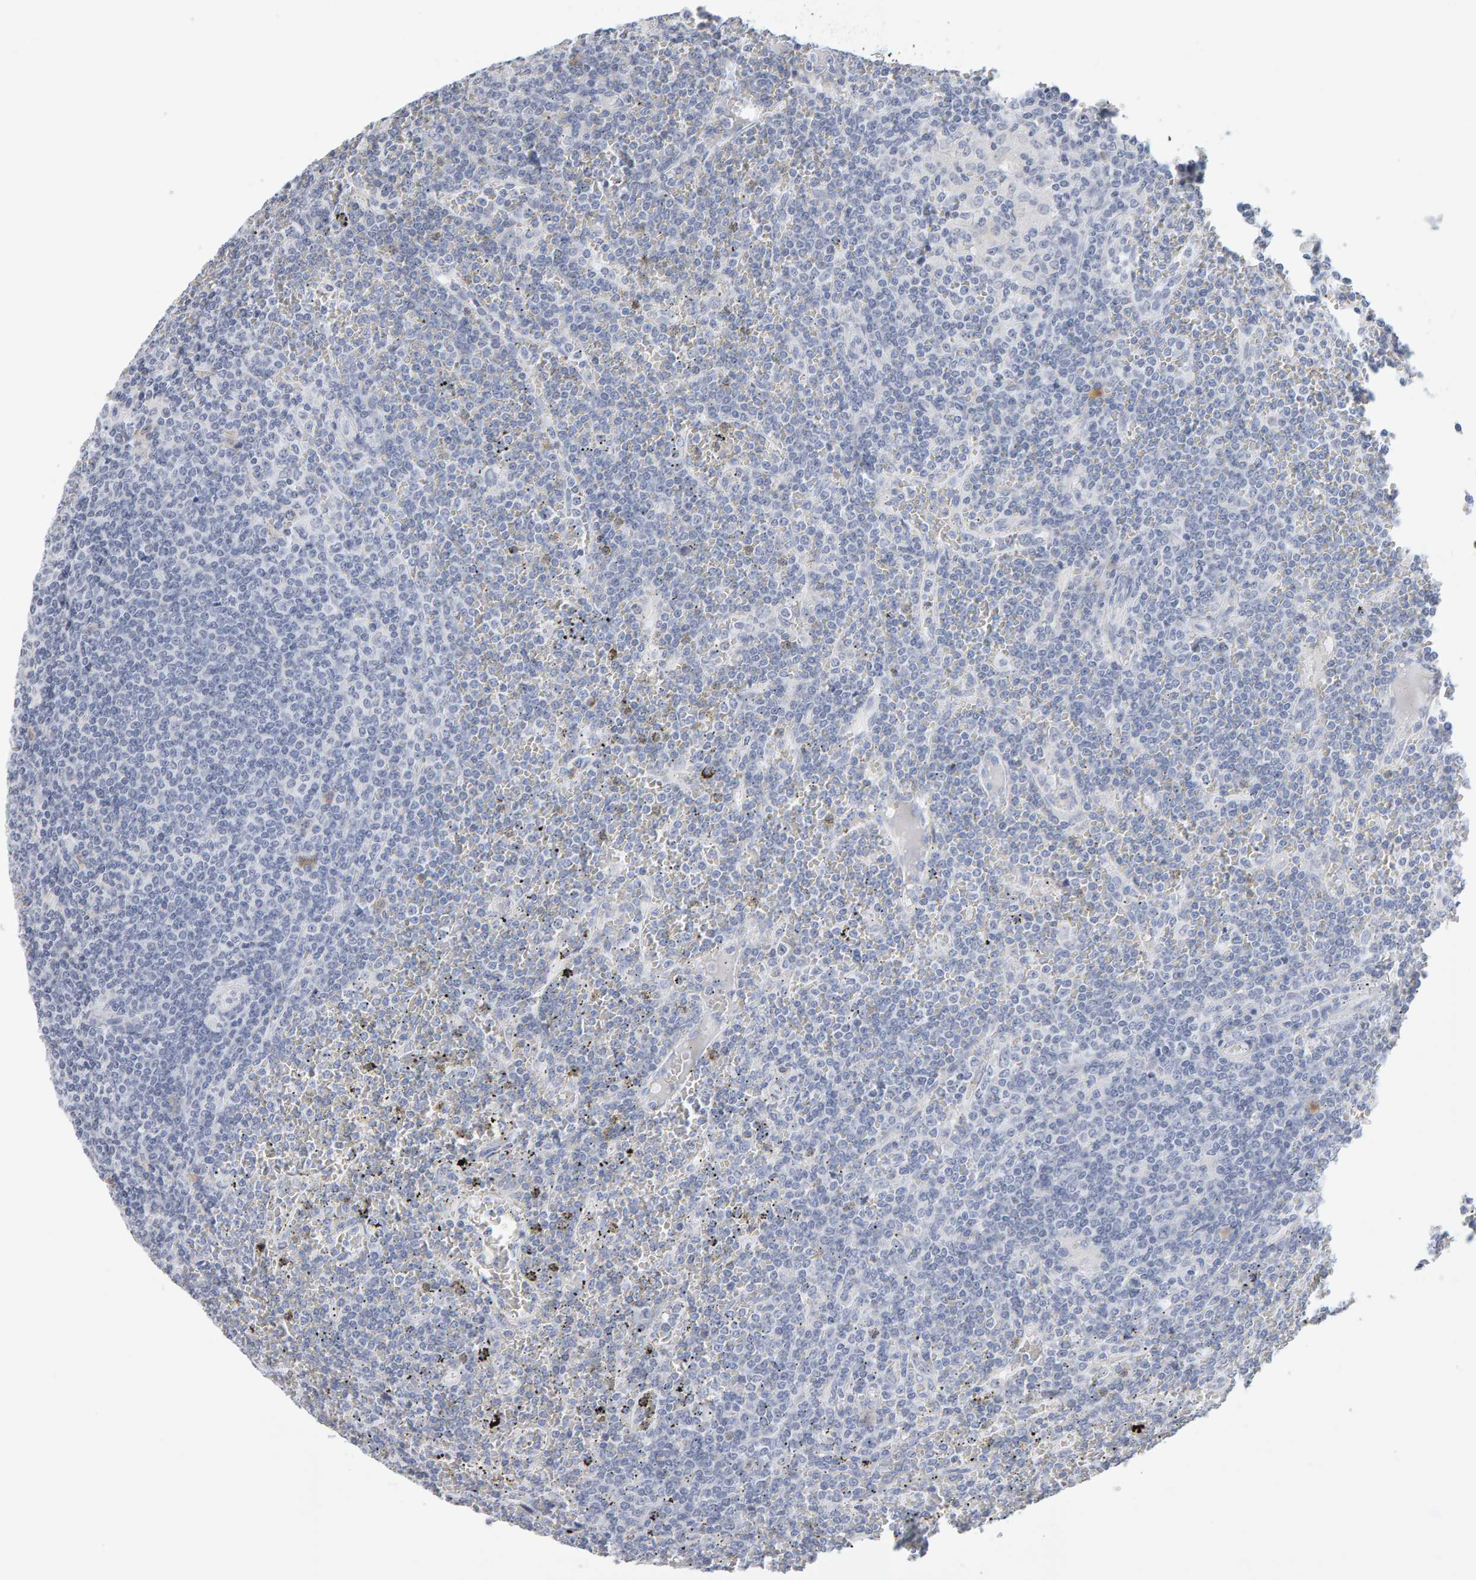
{"staining": {"intensity": "negative", "quantity": "none", "location": "none"}, "tissue": "lymphoma", "cell_type": "Tumor cells", "image_type": "cancer", "snomed": [{"axis": "morphology", "description": "Malignant lymphoma, non-Hodgkin's type, Low grade"}, {"axis": "topography", "description": "Spleen"}], "caption": "Lymphoma stained for a protein using IHC shows no staining tumor cells.", "gene": "CTH", "patient": {"sex": "female", "age": 19}}